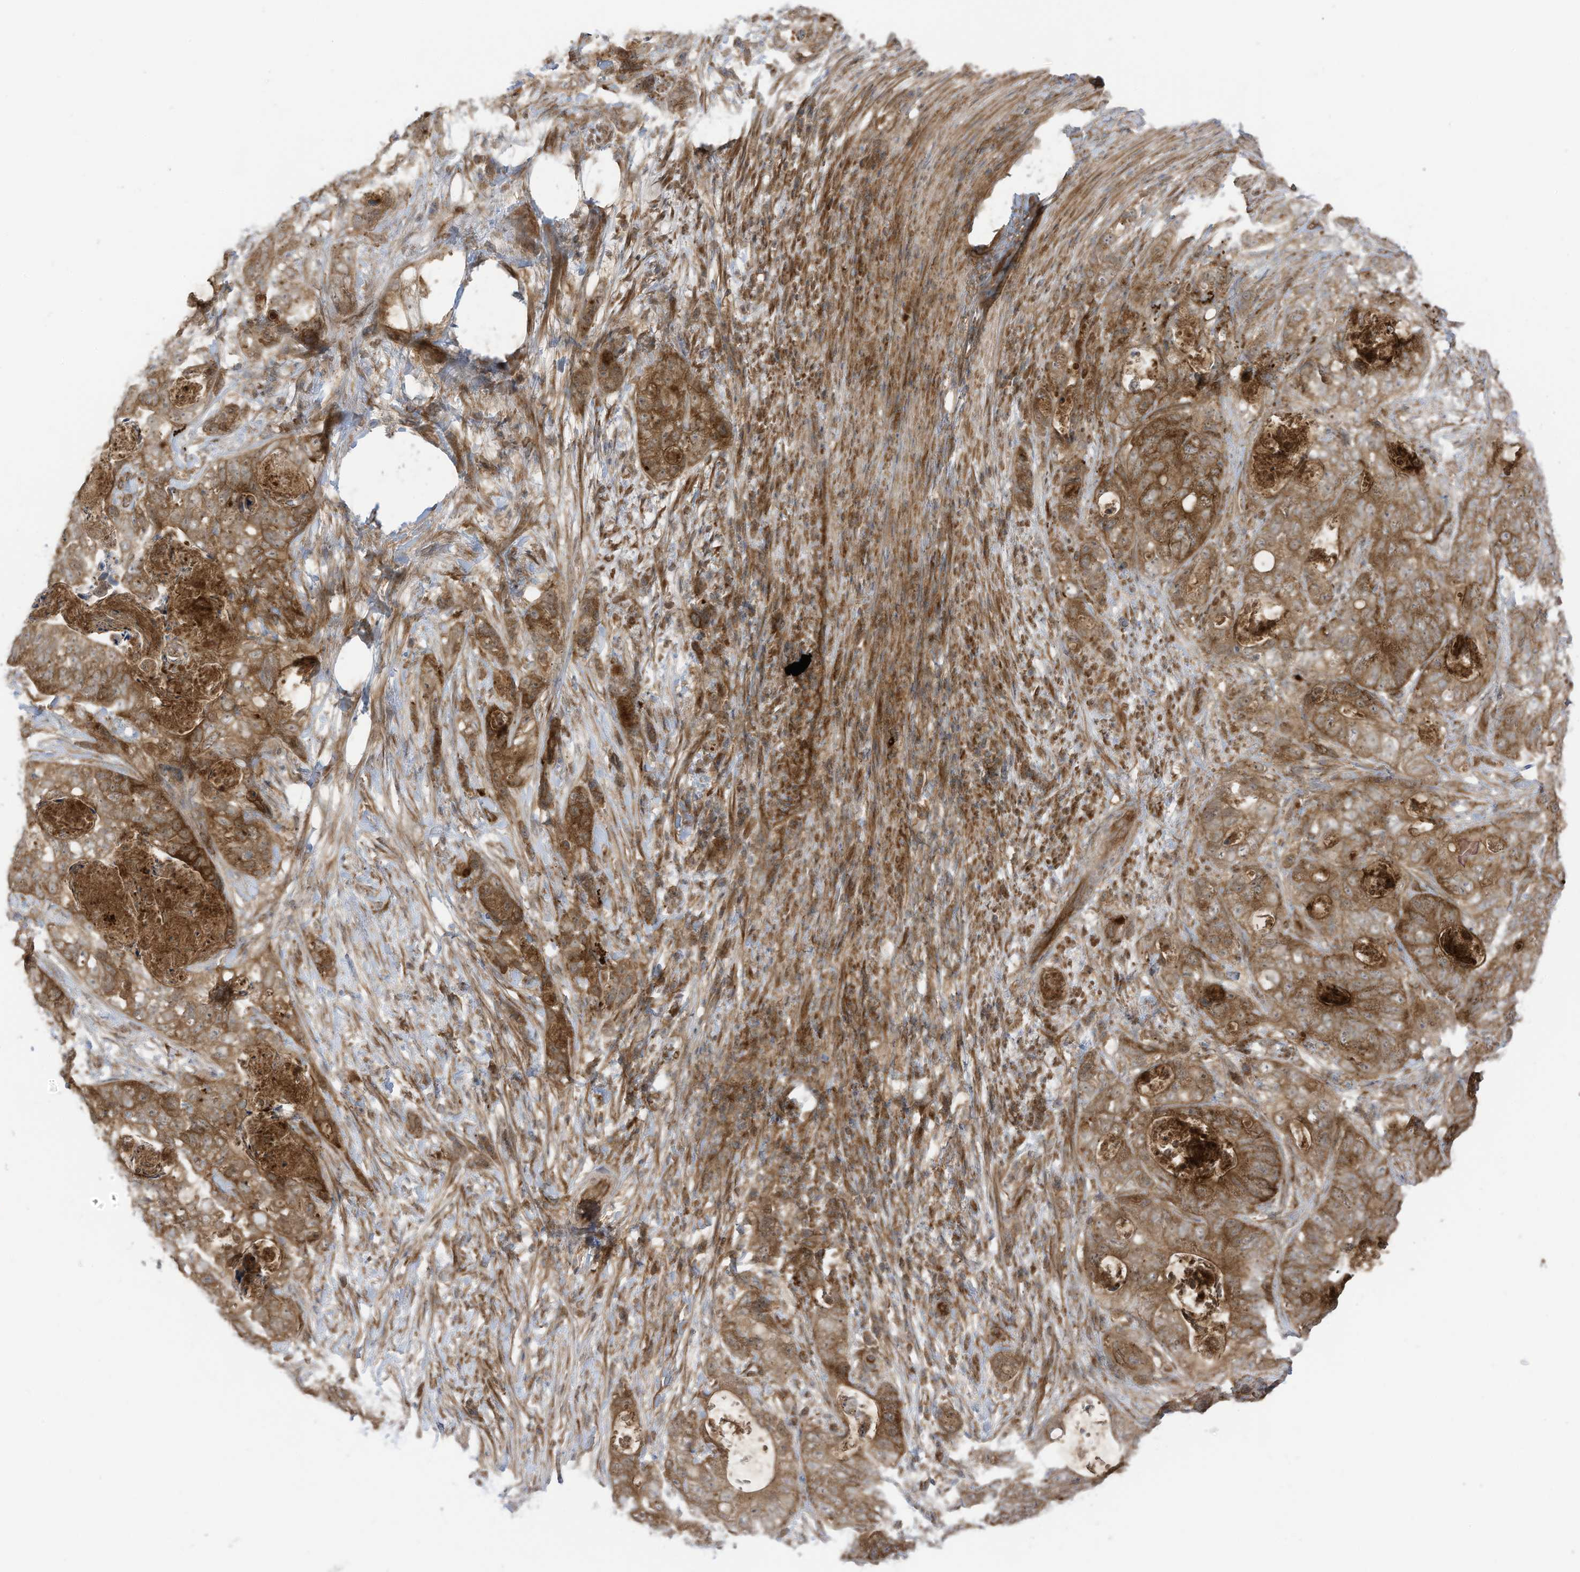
{"staining": {"intensity": "moderate", "quantity": ">75%", "location": "cytoplasmic/membranous"}, "tissue": "stomach cancer", "cell_type": "Tumor cells", "image_type": "cancer", "snomed": [{"axis": "morphology", "description": "Adenocarcinoma, NOS"}, {"axis": "topography", "description": "Stomach"}], "caption": "Tumor cells display moderate cytoplasmic/membranous staining in approximately >75% of cells in stomach cancer (adenocarcinoma). The staining was performed using DAB to visualize the protein expression in brown, while the nuclei were stained in blue with hematoxylin (Magnification: 20x).", "gene": "REPS1", "patient": {"sex": "female", "age": 89}}